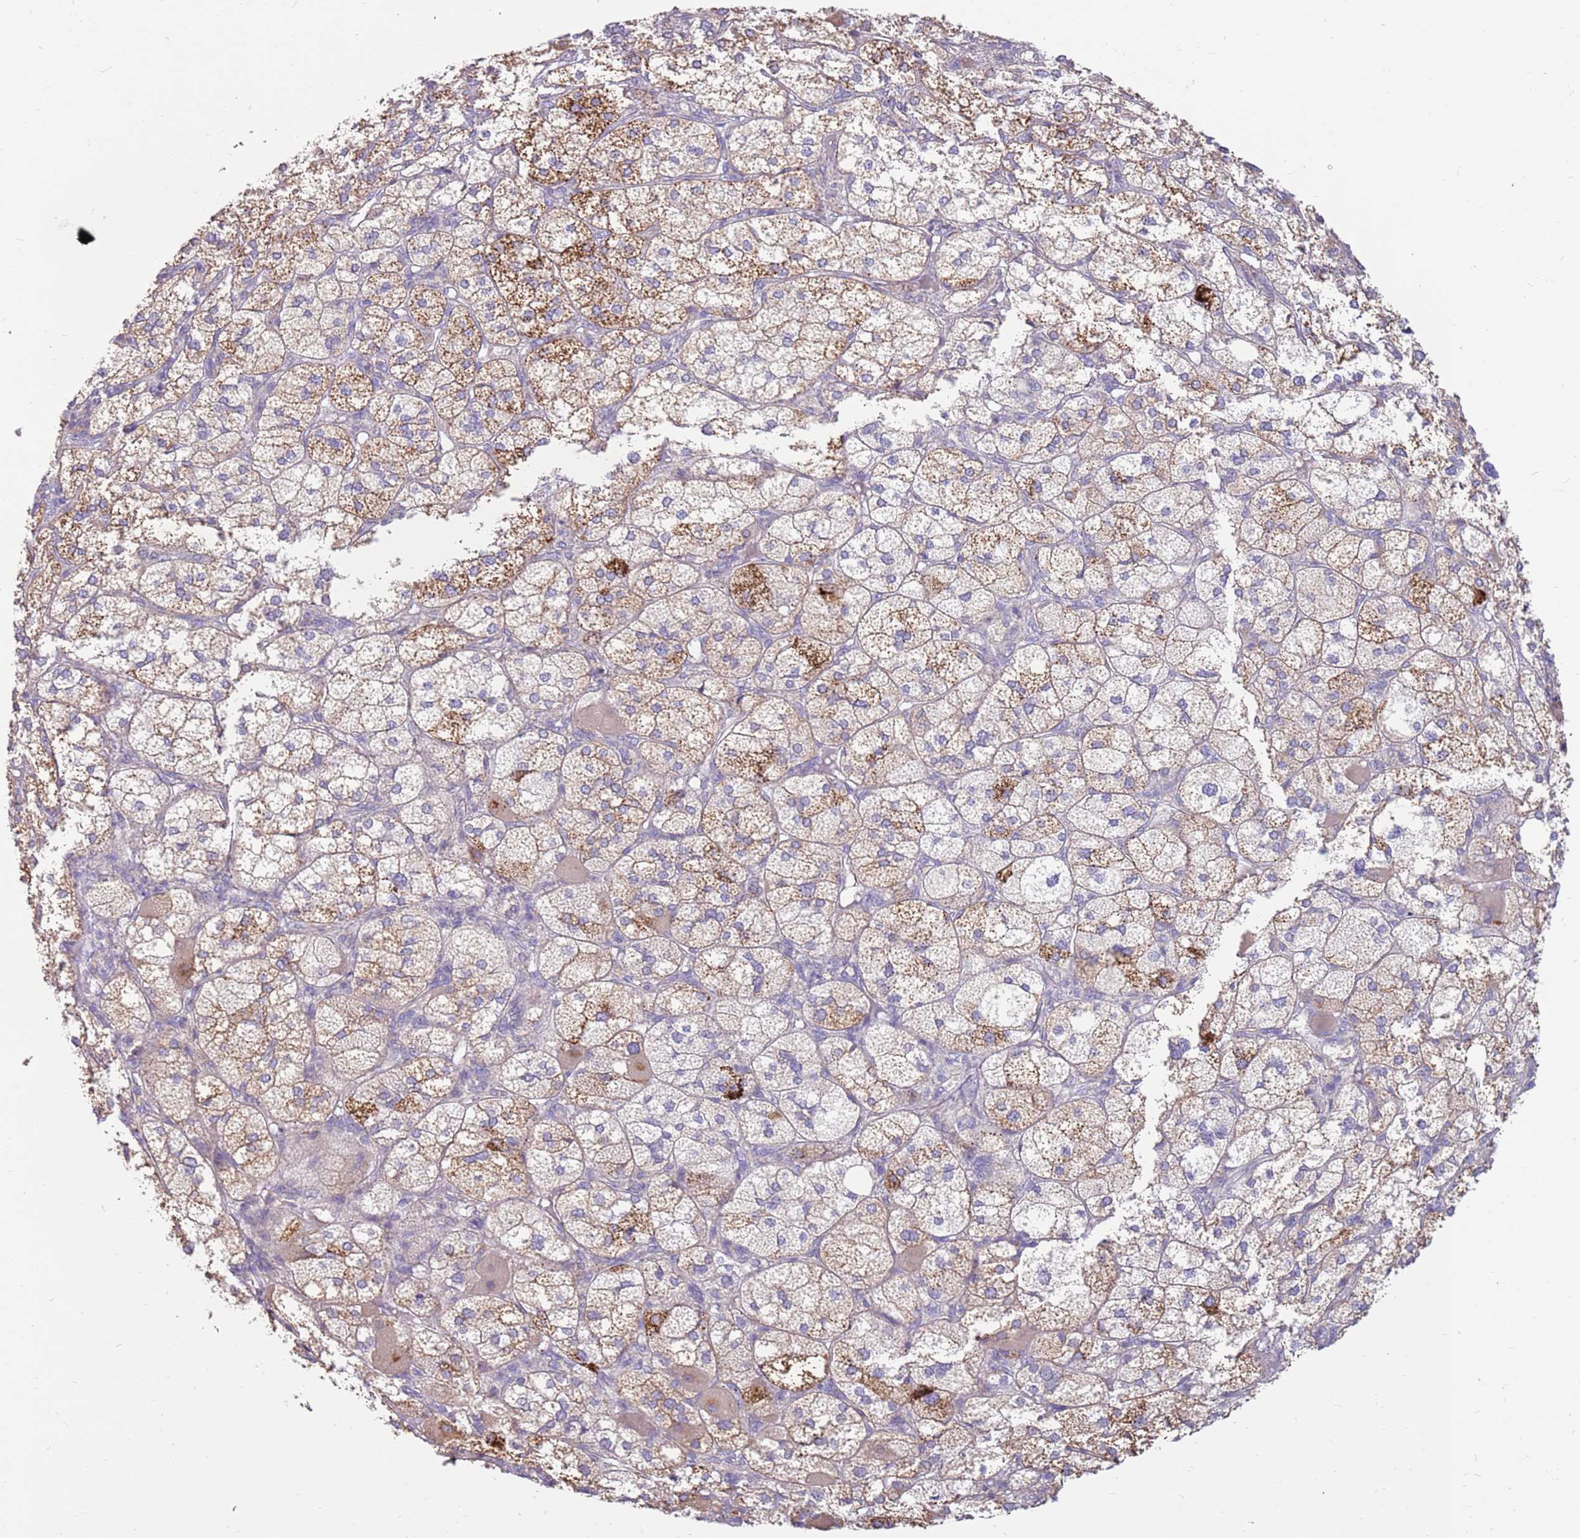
{"staining": {"intensity": "moderate", "quantity": "25%-75%", "location": "cytoplasmic/membranous"}, "tissue": "adrenal gland", "cell_type": "Glandular cells", "image_type": "normal", "snomed": [{"axis": "morphology", "description": "Normal tissue, NOS"}, {"axis": "topography", "description": "Adrenal gland"}], "caption": "Protein expression analysis of unremarkable human adrenal gland reveals moderate cytoplasmic/membranous staining in about 25%-75% of glandular cells. (Brightfield microscopy of DAB IHC at high magnification).", "gene": "SLC44A4", "patient": {"sex": "female", "age": 61}}